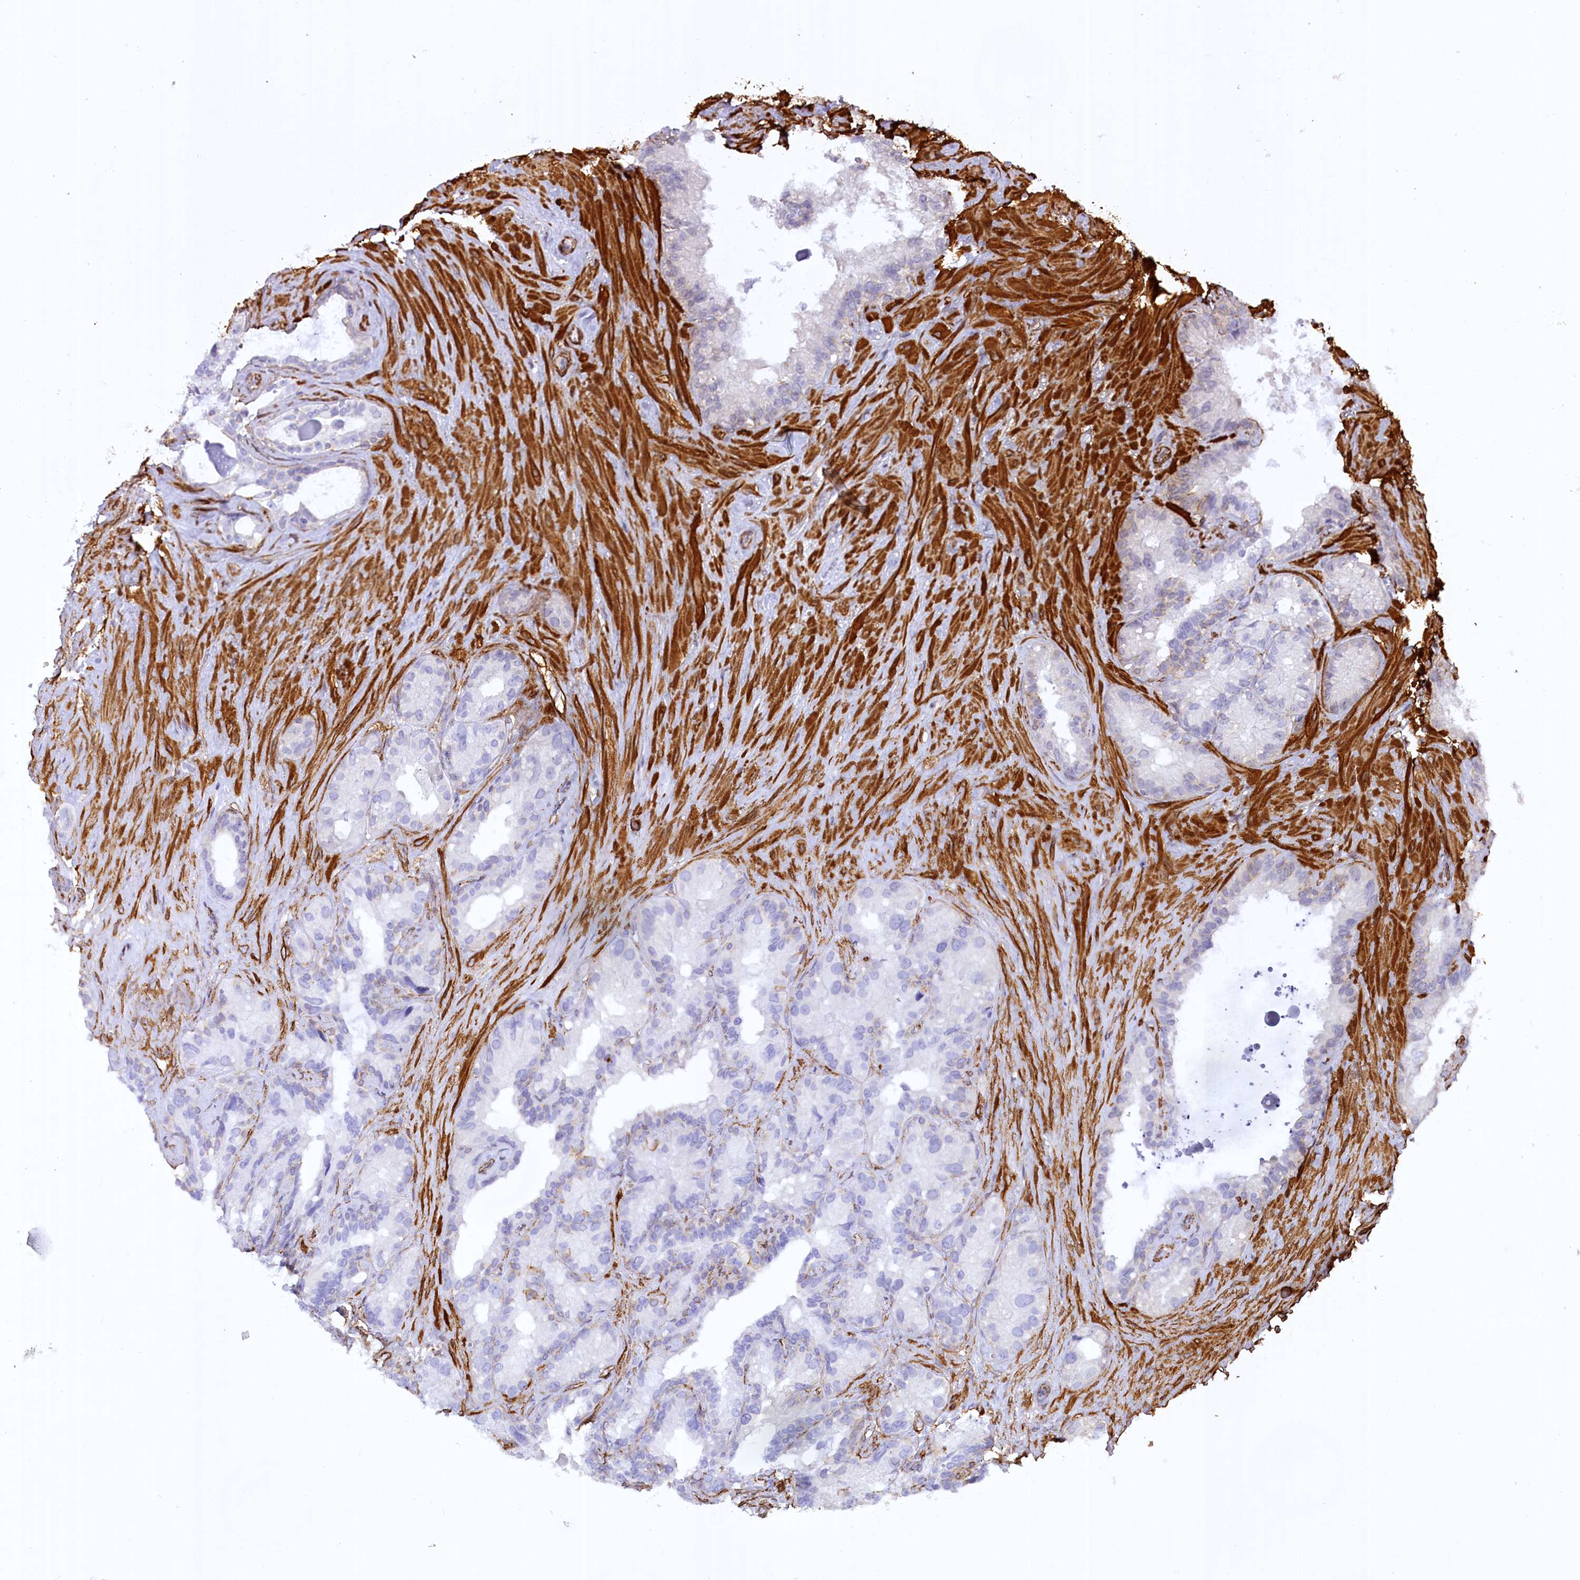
{"staining": {"intensity": "negative", "quantity": "none", "location": "none"}, "tissue": "seminal vesicle", "cell_type": "Glandular cells", "image_type": "normal", "snomed": [{"axis": "morphology", "description": "Normal tissue, NOS"}, {"axis": "topography", "description": "Prostate"}, {"axis": "topography", "description": "Seminal veicle"}], "caption": "The micrograph demonstrates no significant staining in glandular cells of seminal vesicle.", "gene": "SYNPO2", "patient": {"sex": "male", "age": 68}}